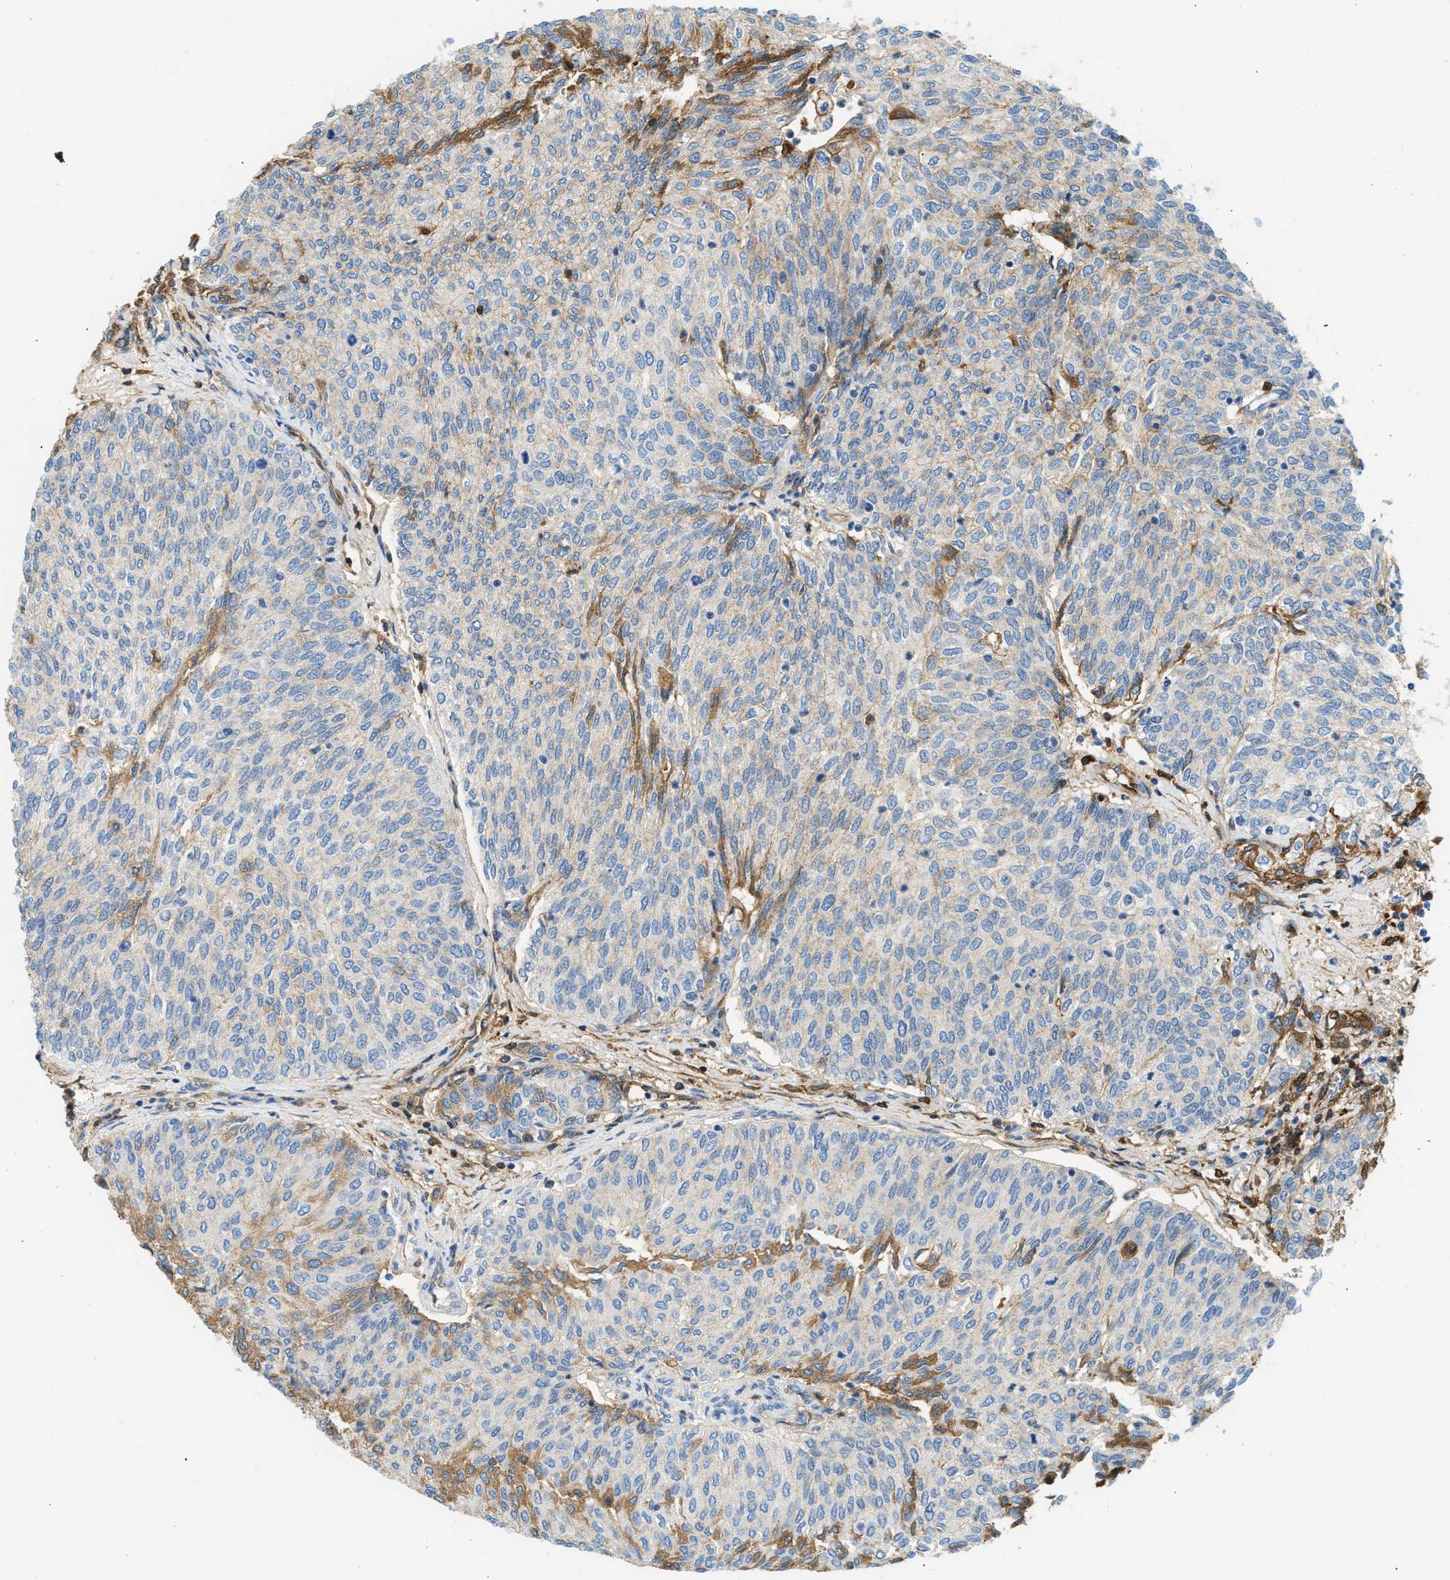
{"staining": {"intensity": "moderate", "quantity": "<25%", "location": "cytoplasmic/membranous"}, "tissue": "urothelial cancer", "cell_type": "Tumor cells", "image_type": "cancer", "snomed": [{"axis": "morphology", "description": "Urothelial carcinoma, Low grade"}, {"axis": "topography", "description": "Urinary bladder"}], "caption": "The photomicrograph reveals a brown stain indicating the presence of a protein in the cytoplasmic/membranous of tumor cells in low-grade urothelial carcinoma. The staining is performed using DAB (3,3'-diaminobenzidine) brown chromogen to label protein expression. The nuclei are counter-stained blue using hematoxylin.", "gene": "CFI", "patient": {"sex": "female", "age": 79}}